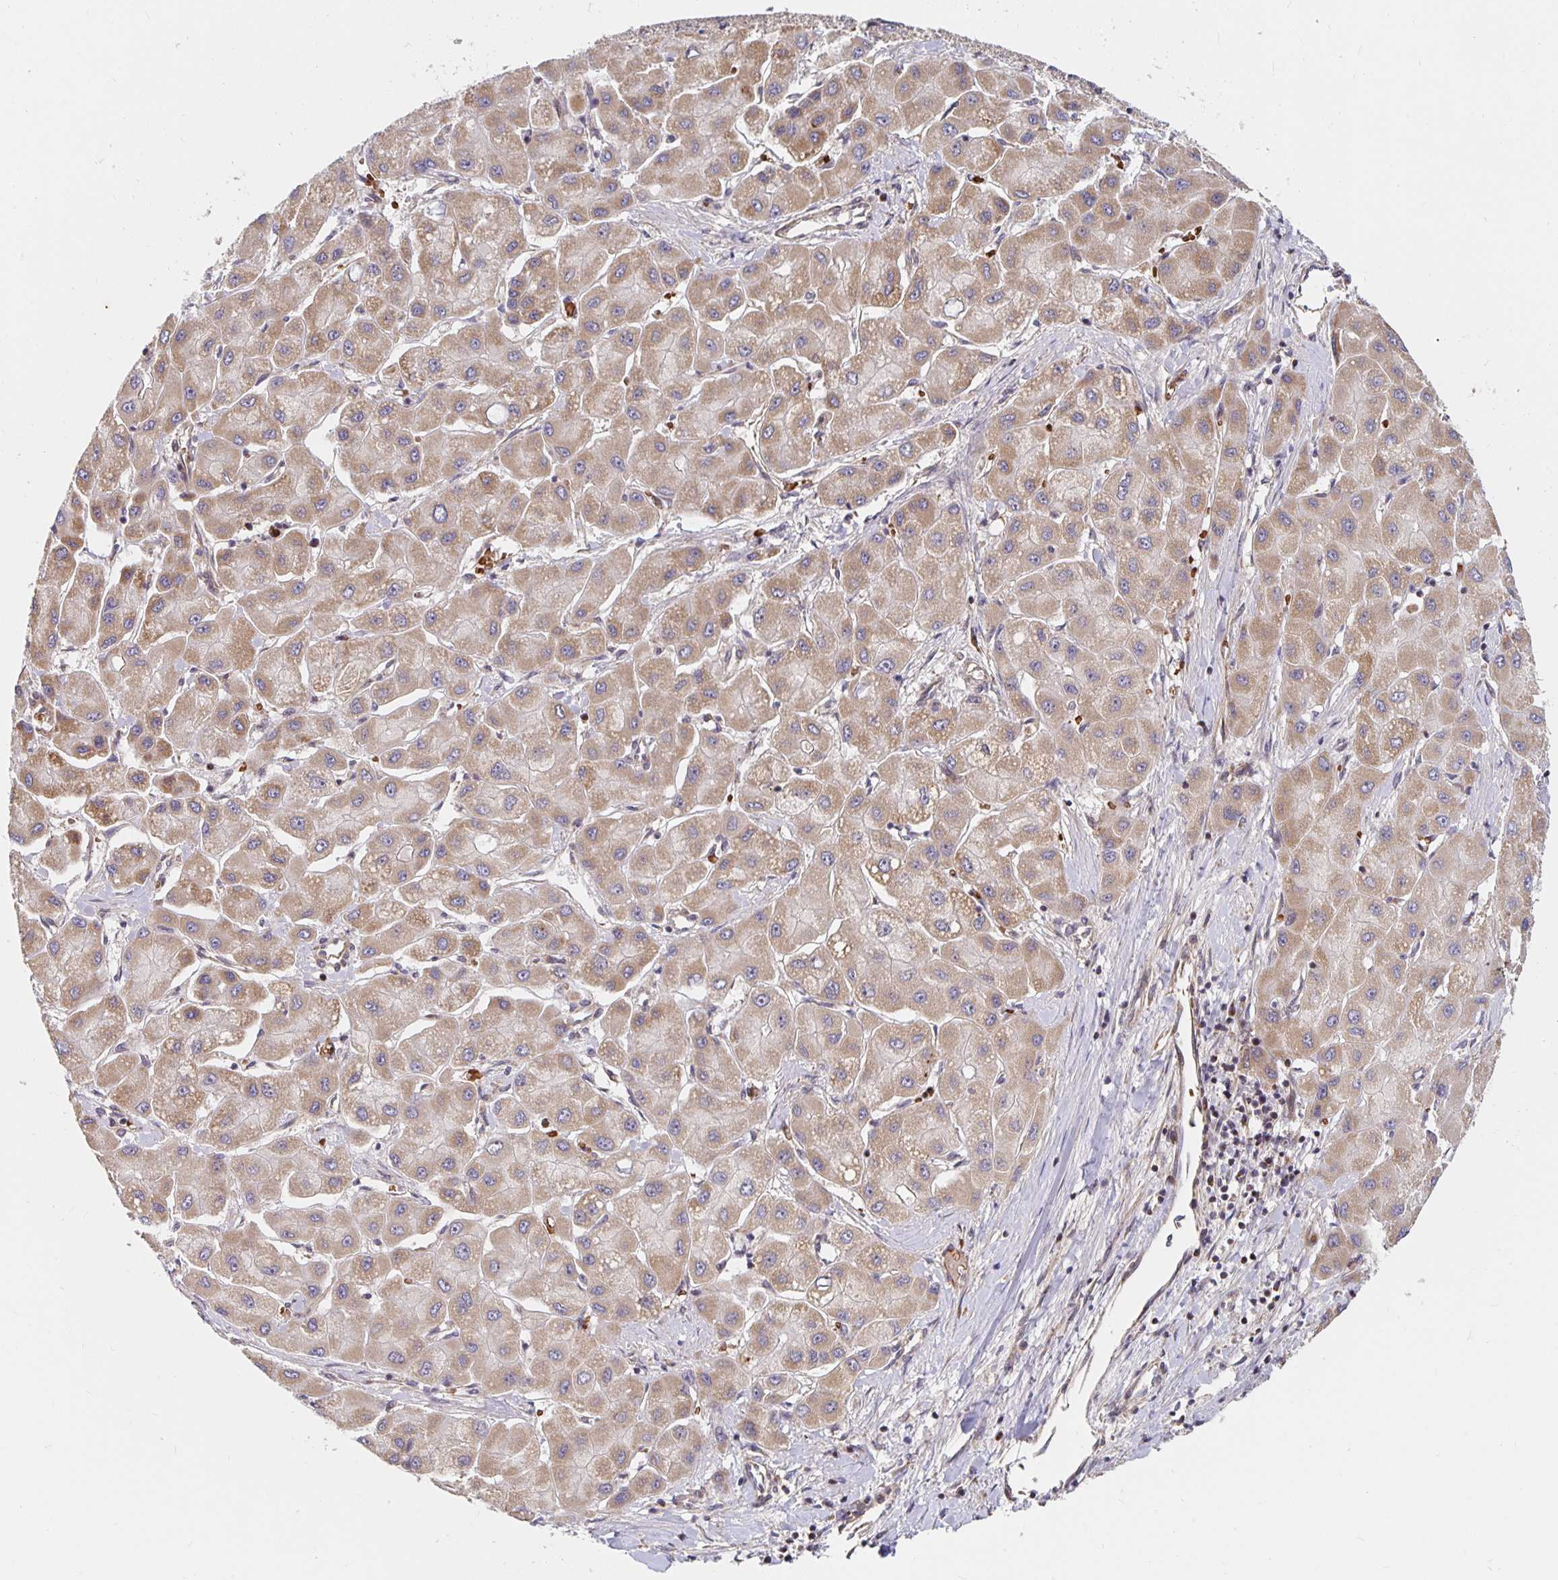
{"staining": {"intensity": "moderate", "quantity": ">75%", "location": "cytoplasmic/membranous"}, "tissue": "liver cancer", "cell_type": "Tumor cells", "image_type": "cancer", "snomed": [{"axis": "morphology", "description": "Carcinoma, Hepatocellular, NOS"}, {"axis": "topography", "description": "Liver"}], "caption": "Protein staining of liver cancer (hepatocellular carcinoma) tissue shows moderate cytoplasmic/membranous staining in approximately >75% of tumor cells. The staining was performed using DAB (3,3'-diaminobenzidine), with brown indicating positive protein expression. Nuclei are stained blue with hematoxylin.", "gene": "MRPL28", "patient": {"sex": "male", "age": 40}}